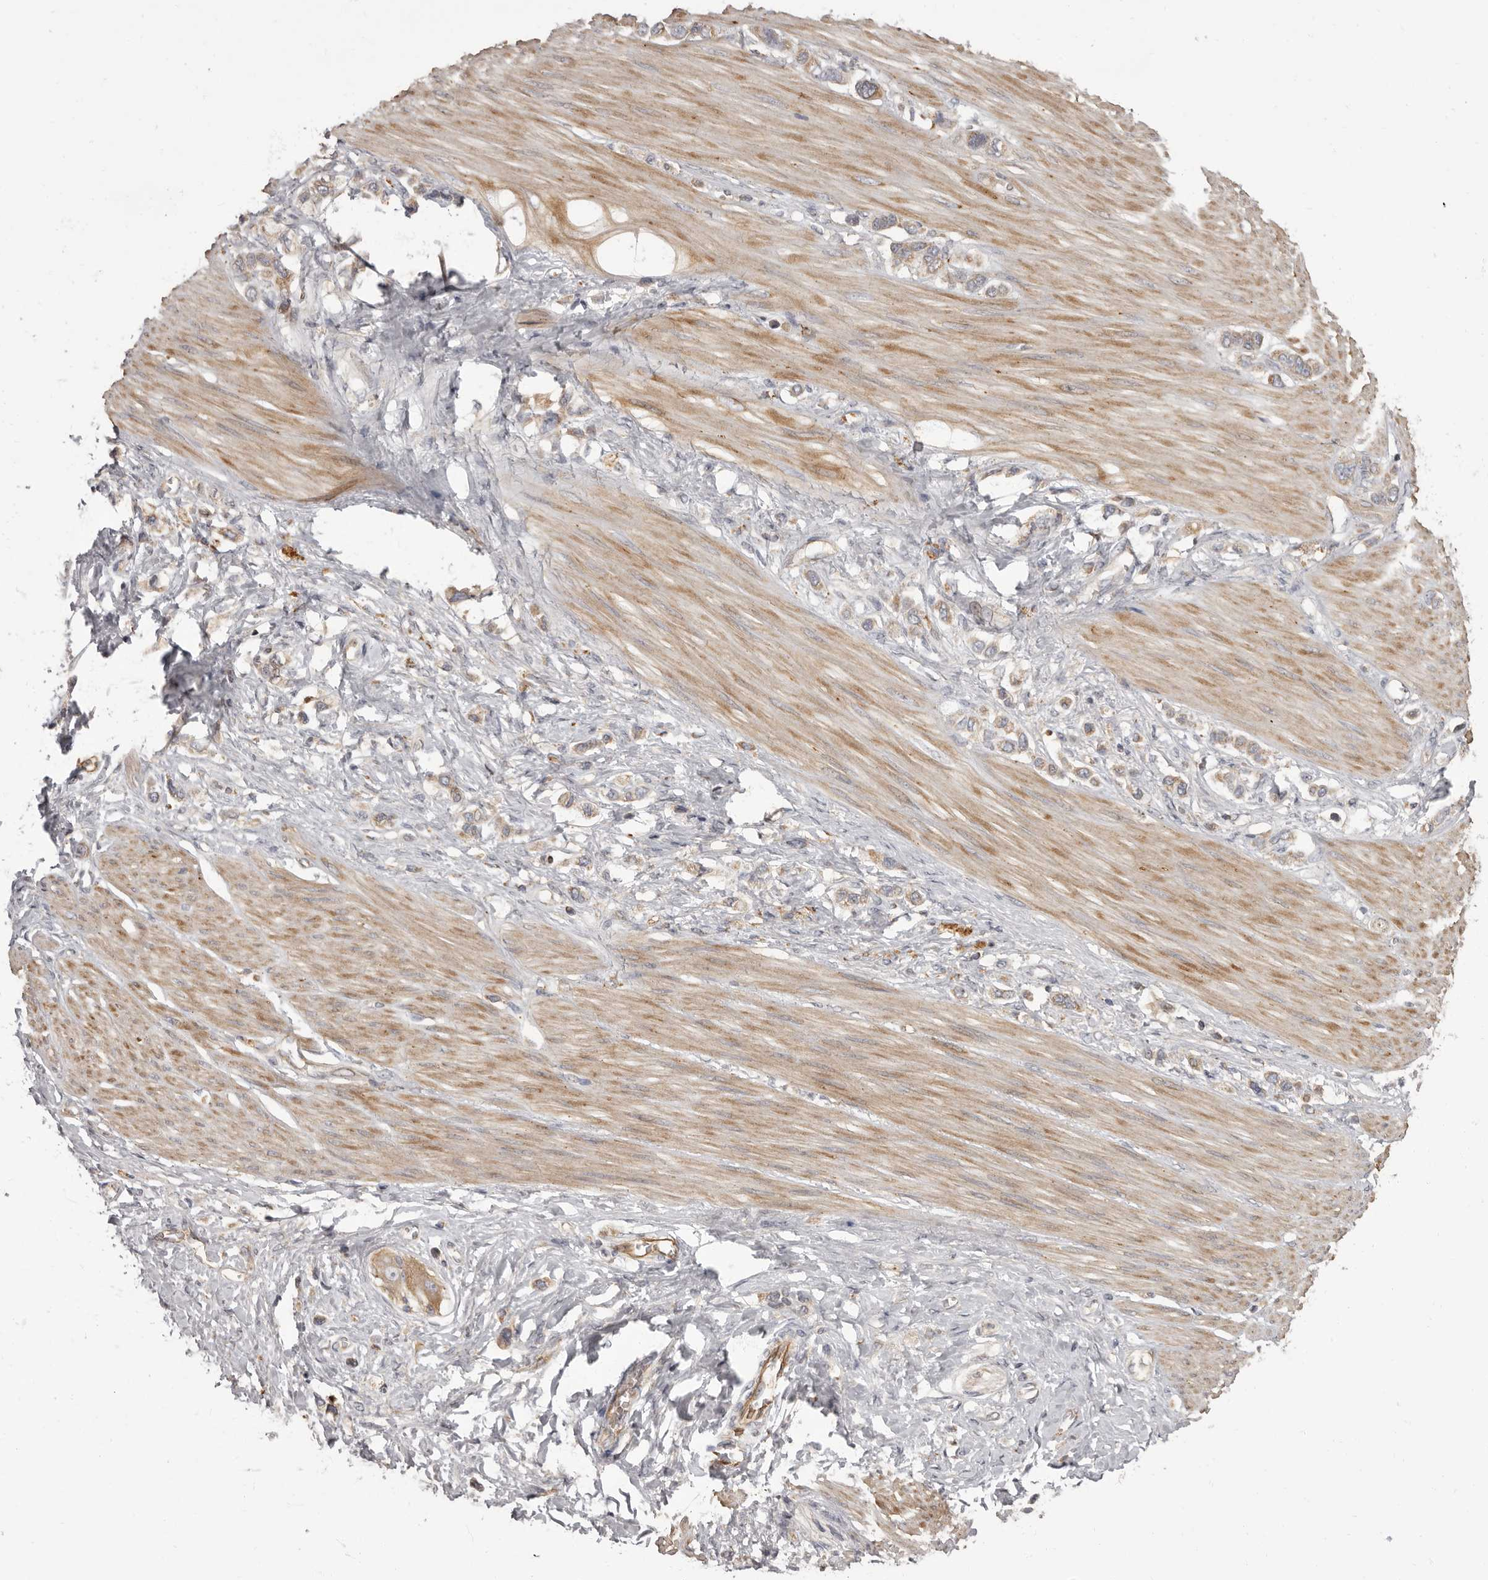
{"staining": {"intensity": "weak", "quantity": ">75%", "location": "cytoplasmic/membranous"}, "tissue": "stomach cancer", "cell_type": "Tumor cells", "image_type": "cancer", "snomed": [{"axis": "morphology", "description": "Adenocarcinoma, NOS"}, {"axis": "topography", "description": "Stomach"}], "caption": "The photomicrograph reveals a brown stain indicating the presence of a protein in the cytoplasmic/membranous of tumor cells in stomach cancer (adenocarcinoma).", "gene": "ADCY2", "patient": {"sex": "female", "age": 65}}